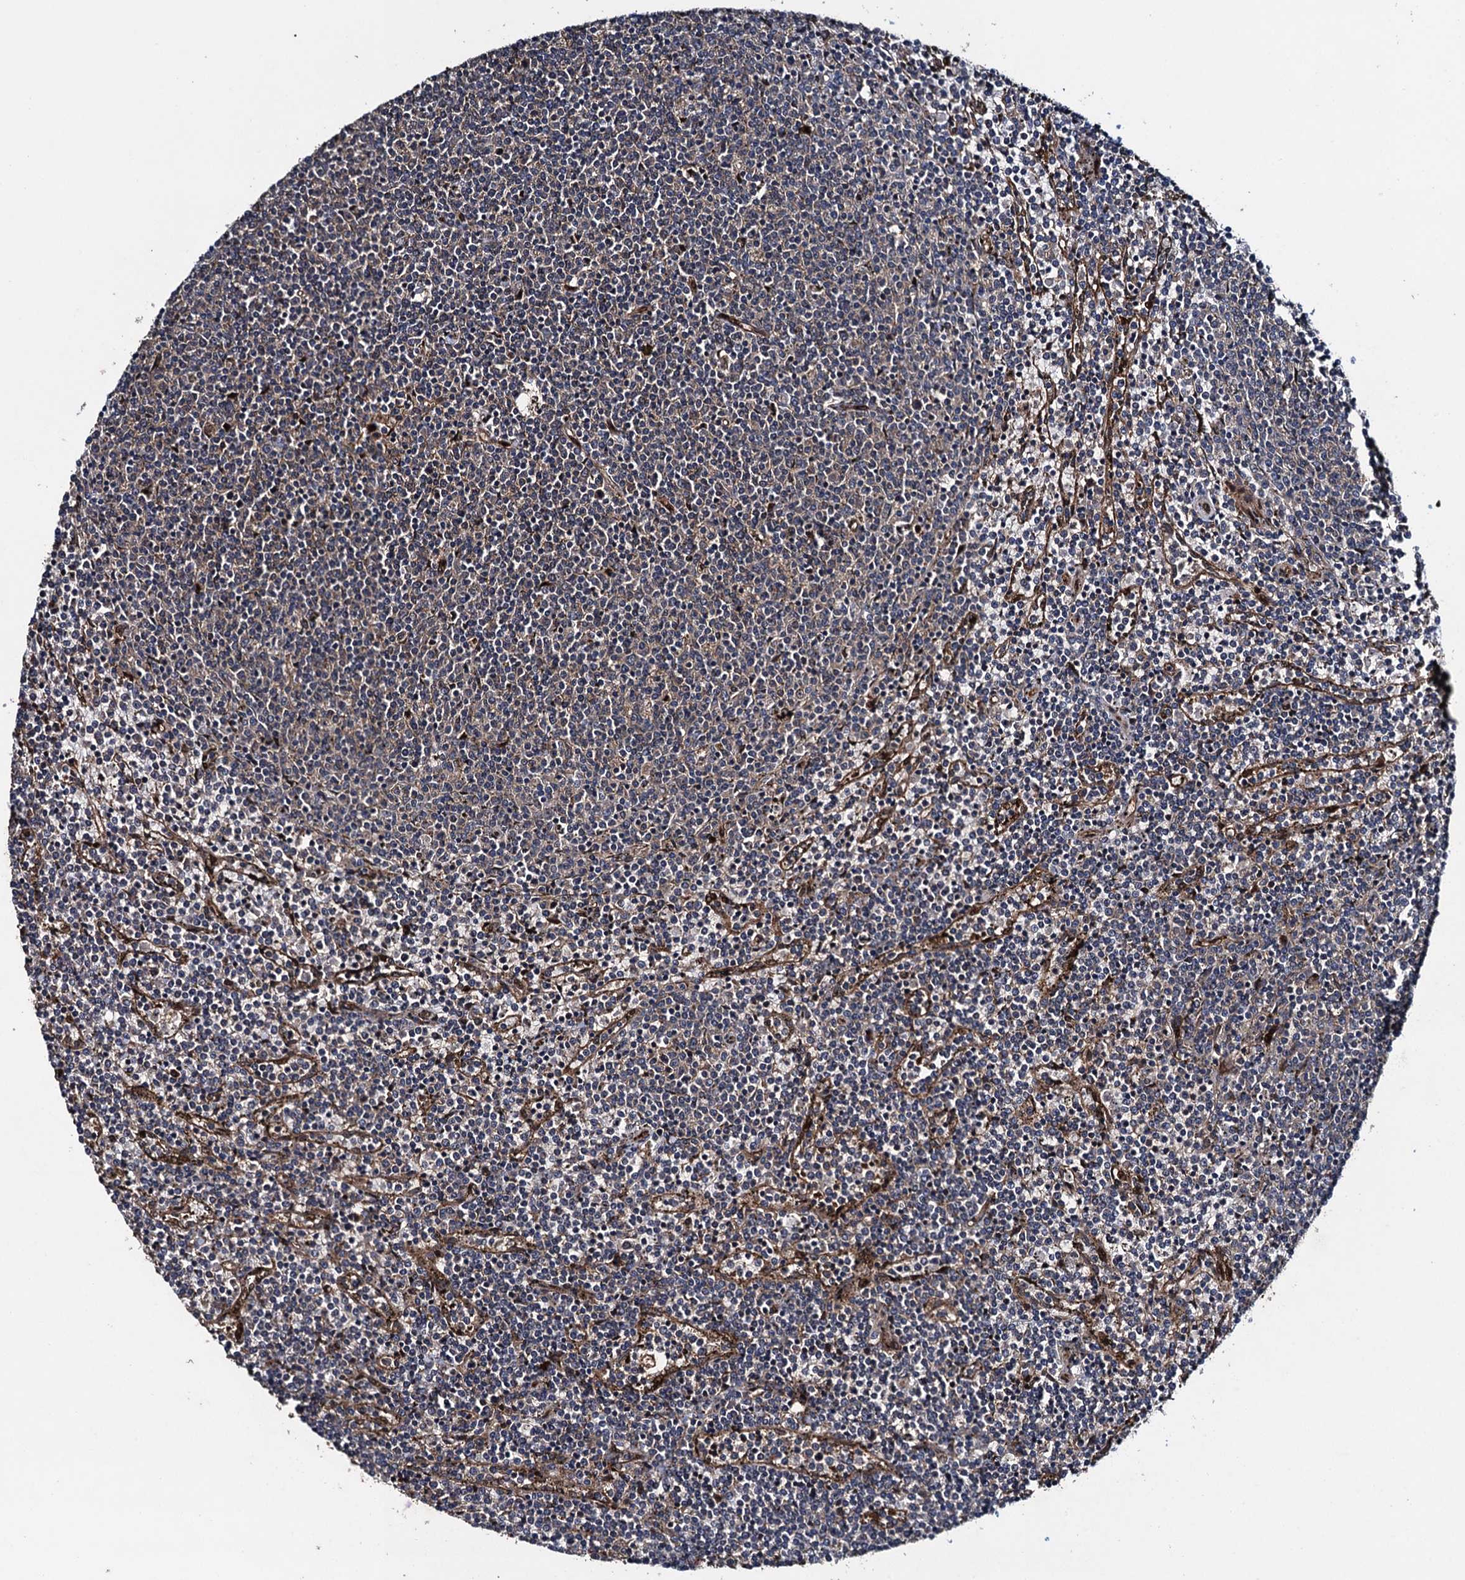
{"staining": {"intensity": "weak", "quantity": "25%-75%", "location": "cytoplasmic/membranous"}, "tissue": "lymphoma", "cell_type": "Tumor cells", "image_type": "cancer", "snomed": [{"axis": "morphology", "description": "Malignant lymphoma, non-Hodgkin's type, Low grade"}, {"axis": "topography", "description": "Spleen"}], "caption": "The image displays a brown stain indicating the presence of a protein in the cytoplasmic/membranous of tumor cells in malignant lymphoma, non-Hodgkin's type (low-grade).", "gene": "RHOBTB1", "patient": {"sex": "female", "age": 50}}